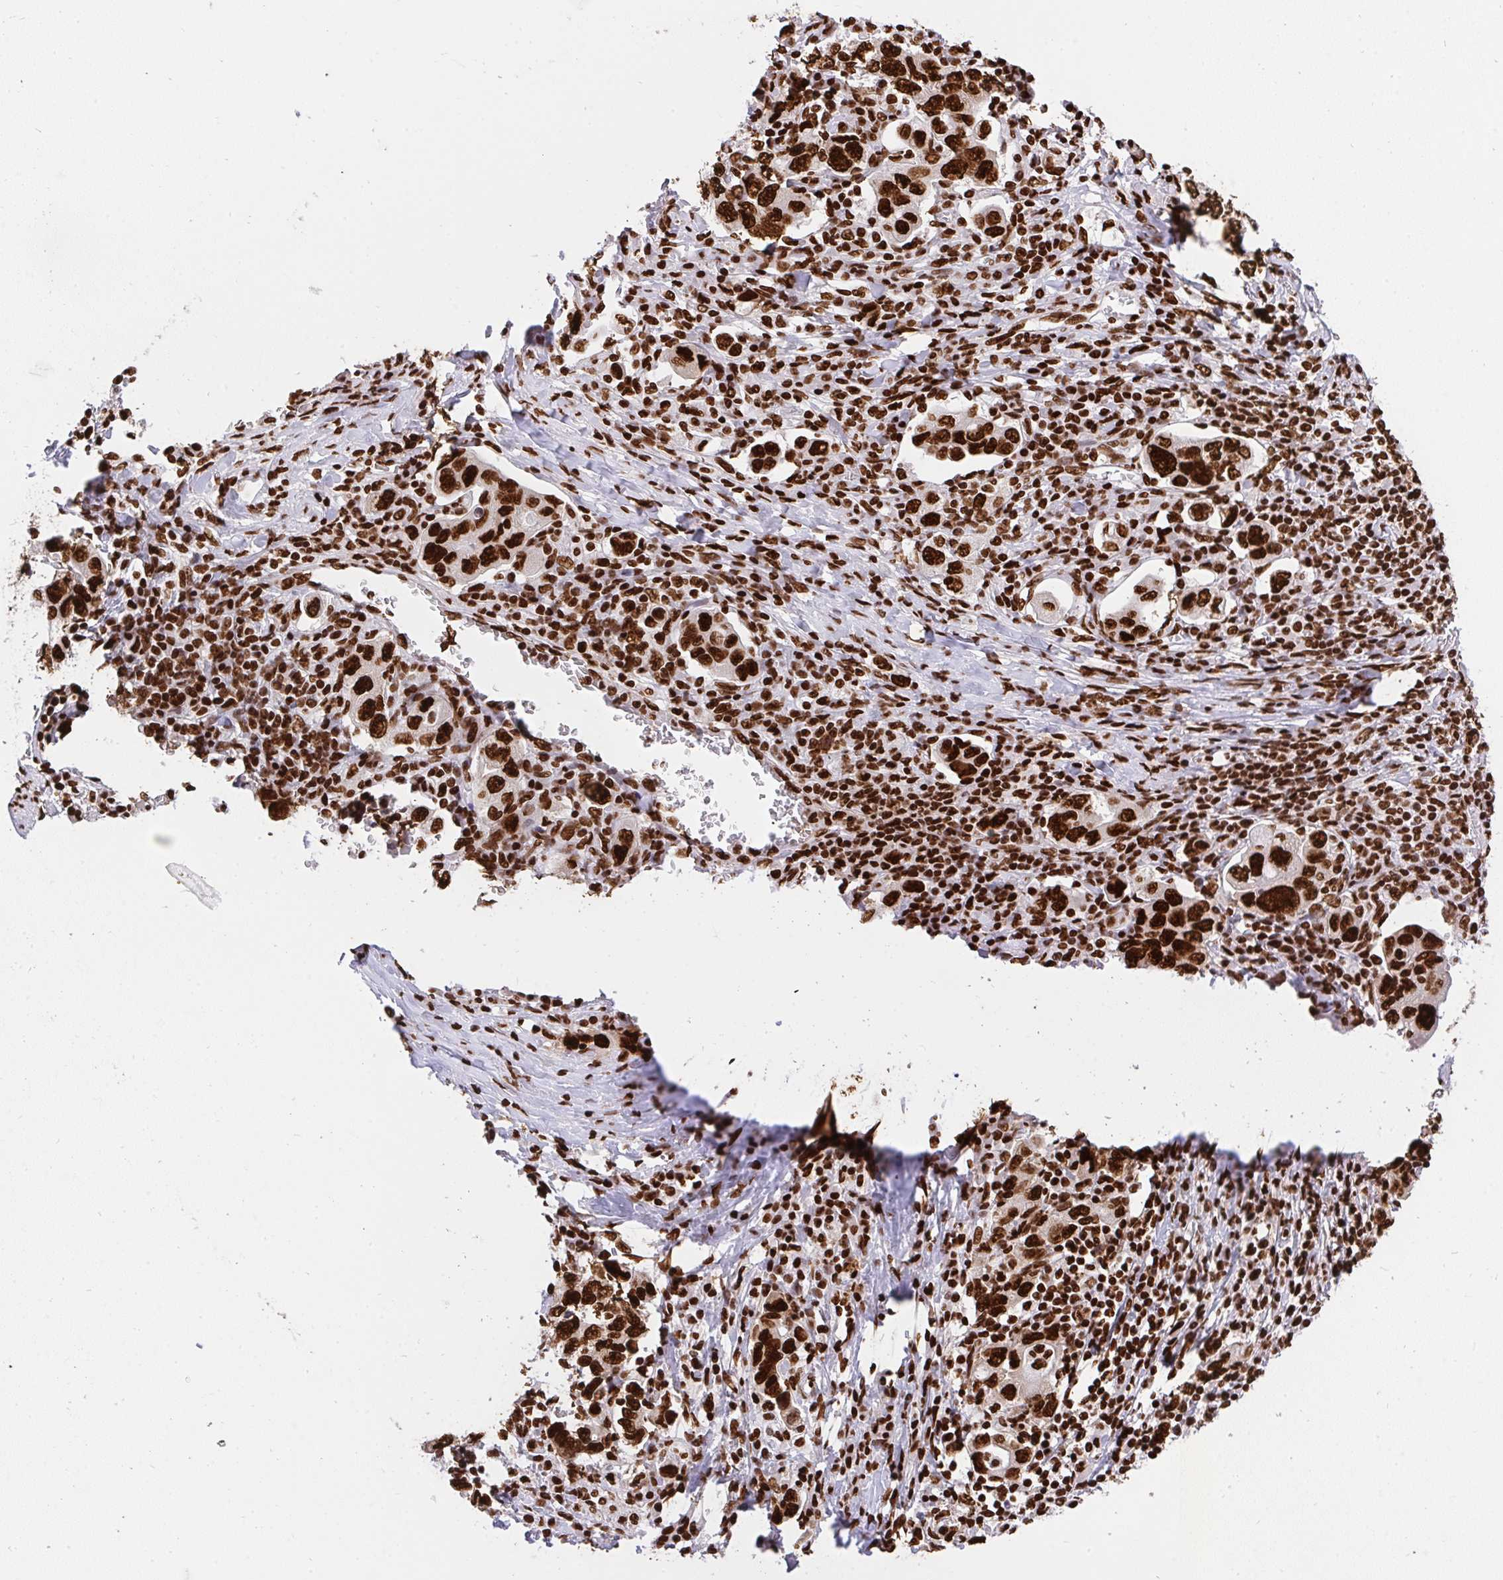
{"staining": {"intensity": "strong", "quantity": ">75%", "location": "nuclear"}, "tissue": "stomach cancer", "cell_type": "Tumor cells", "image_type": "cancer", "snomed": [{"axis": "morphology", "description": "Adenocarcinoma, NOS"}, {"axis": "topography", "description": "Stomach, upper"}, {"axis": "topography", "description": "Stomach"}], "caption": "Immunohistochemistry (IHC) photomicrograph of neoplastic tissue: human stomach cancer (adenocarcinoma) stained using immunohistochemistry displays high levels of strong protein expression localized specifically in the nuclear of tumor cells, appearing as a nuclear brown color.", "gene": "HNRNPL", "patient": {"sex": "male", "age": 62}}